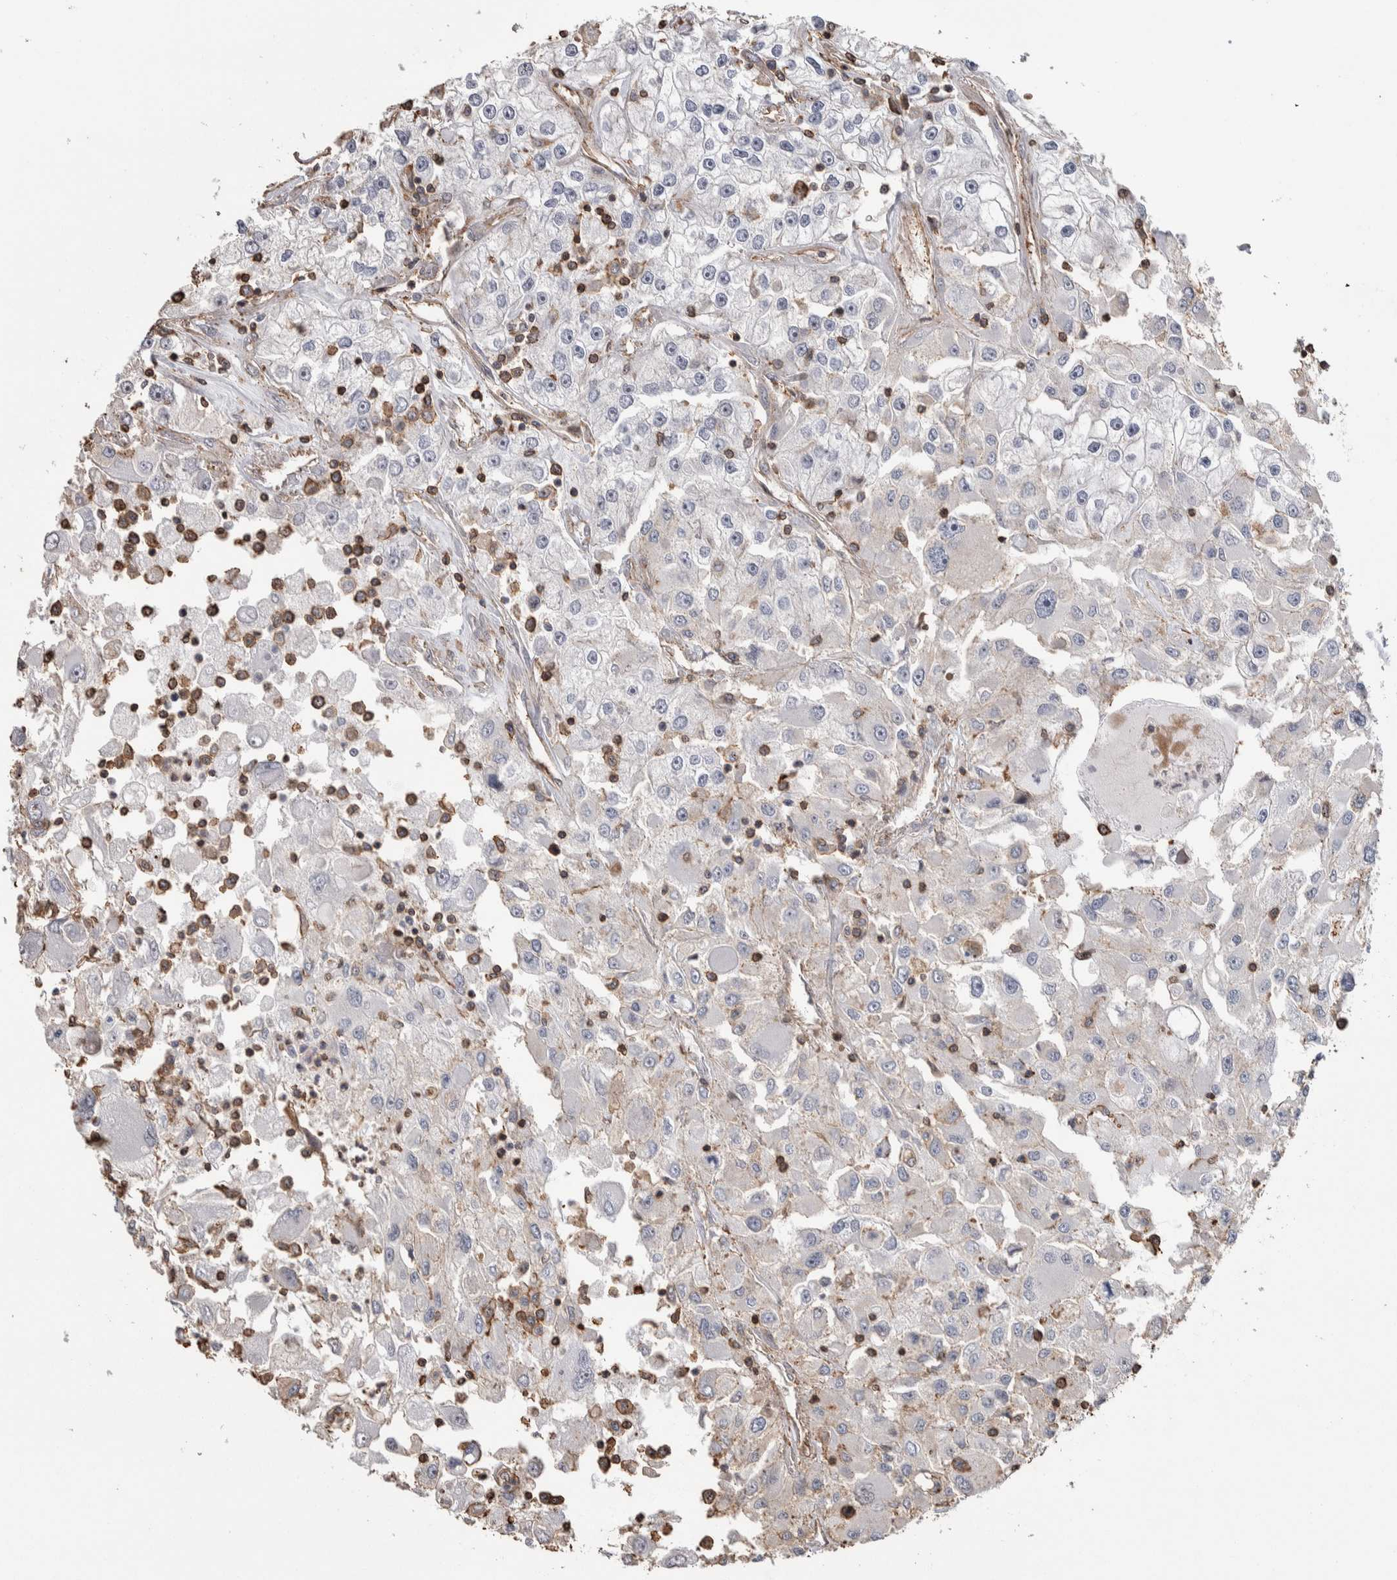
{"staining": {"intensity": "negative", "quantity": "none", "location": "none"}, "tissue": "renal cancer", "cell_type": "Tumor cells", "image_type": "cancer", "snomed": [{"axis": "morphology", "description": "Adenocarcinoma, NOS"}, {"axis": "topography", "description": "Kidney"}], "caption": "Tumor cells are negative for brown protein staining in adenocarcinoma (renal).", "gene": "ENPP2", "patient": {"sex": "female", "age": 52}}